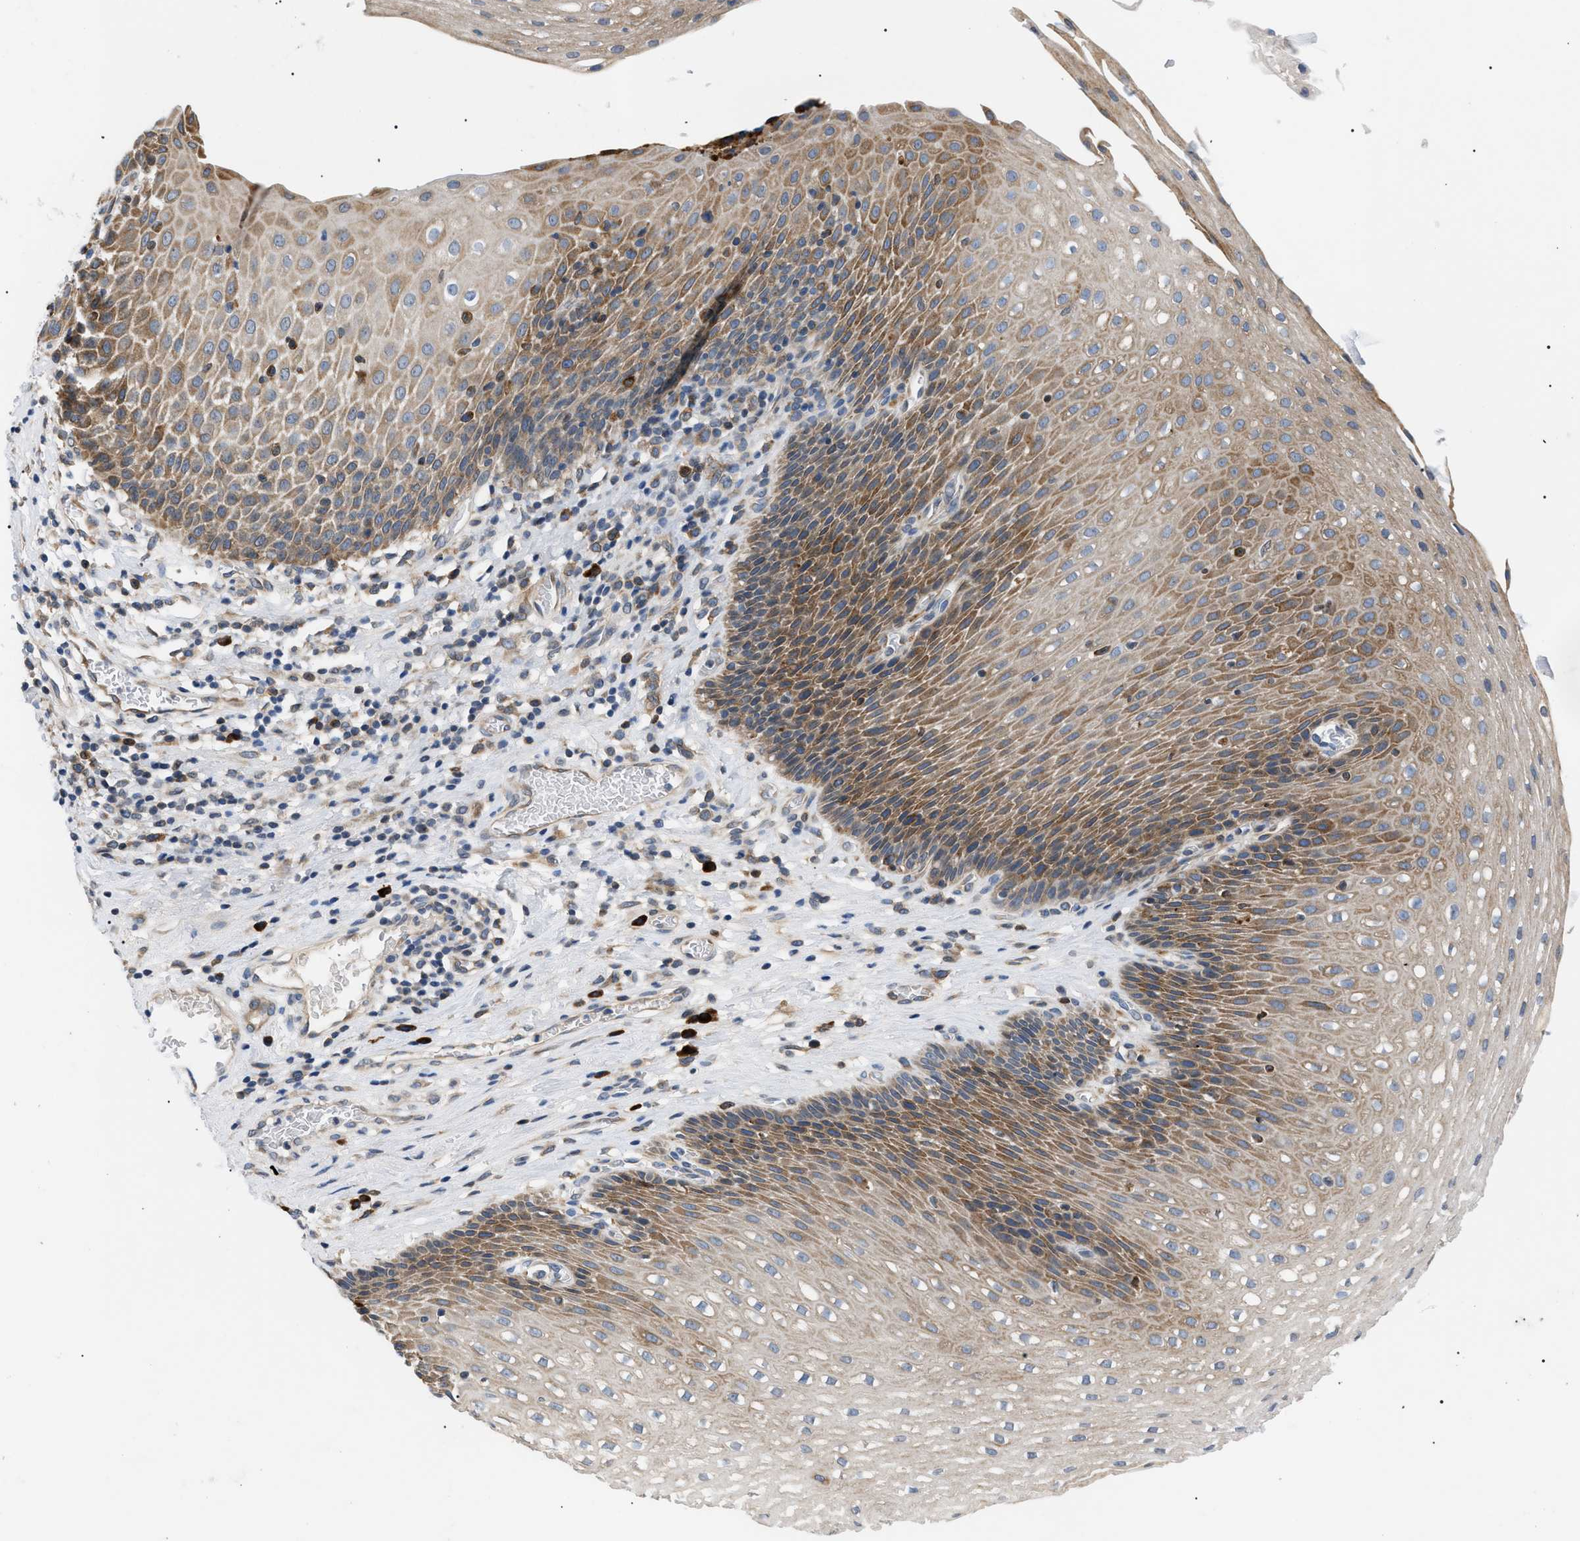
{"staining": {"intensity": "moderate", "quantity": ">75%", "location": "cytoplasmic/membranous"}, "tissue": "esophagus", "cell_type": "Squamous epithelial cells", "image_type": "normal", "snomed": [{"axis": "morphology", "description": "Normal tissue, NOS"}, {"axis": "topography", "description": "Esophagus"}], "caption": "Immunohistochemistry (IHC) histopathology image of unremarkable esophagus: human esophagus stained using immunohistochemistry (IHC) exhibits medium levels of moderate protein expression localized specifically in the cytoplasmic/membranous of squamous epithelial cells, appearing as a cytoplasmic/membranous brown color.", "gene": "DERL1", "patient": {"sex": "male", "age": 48}}